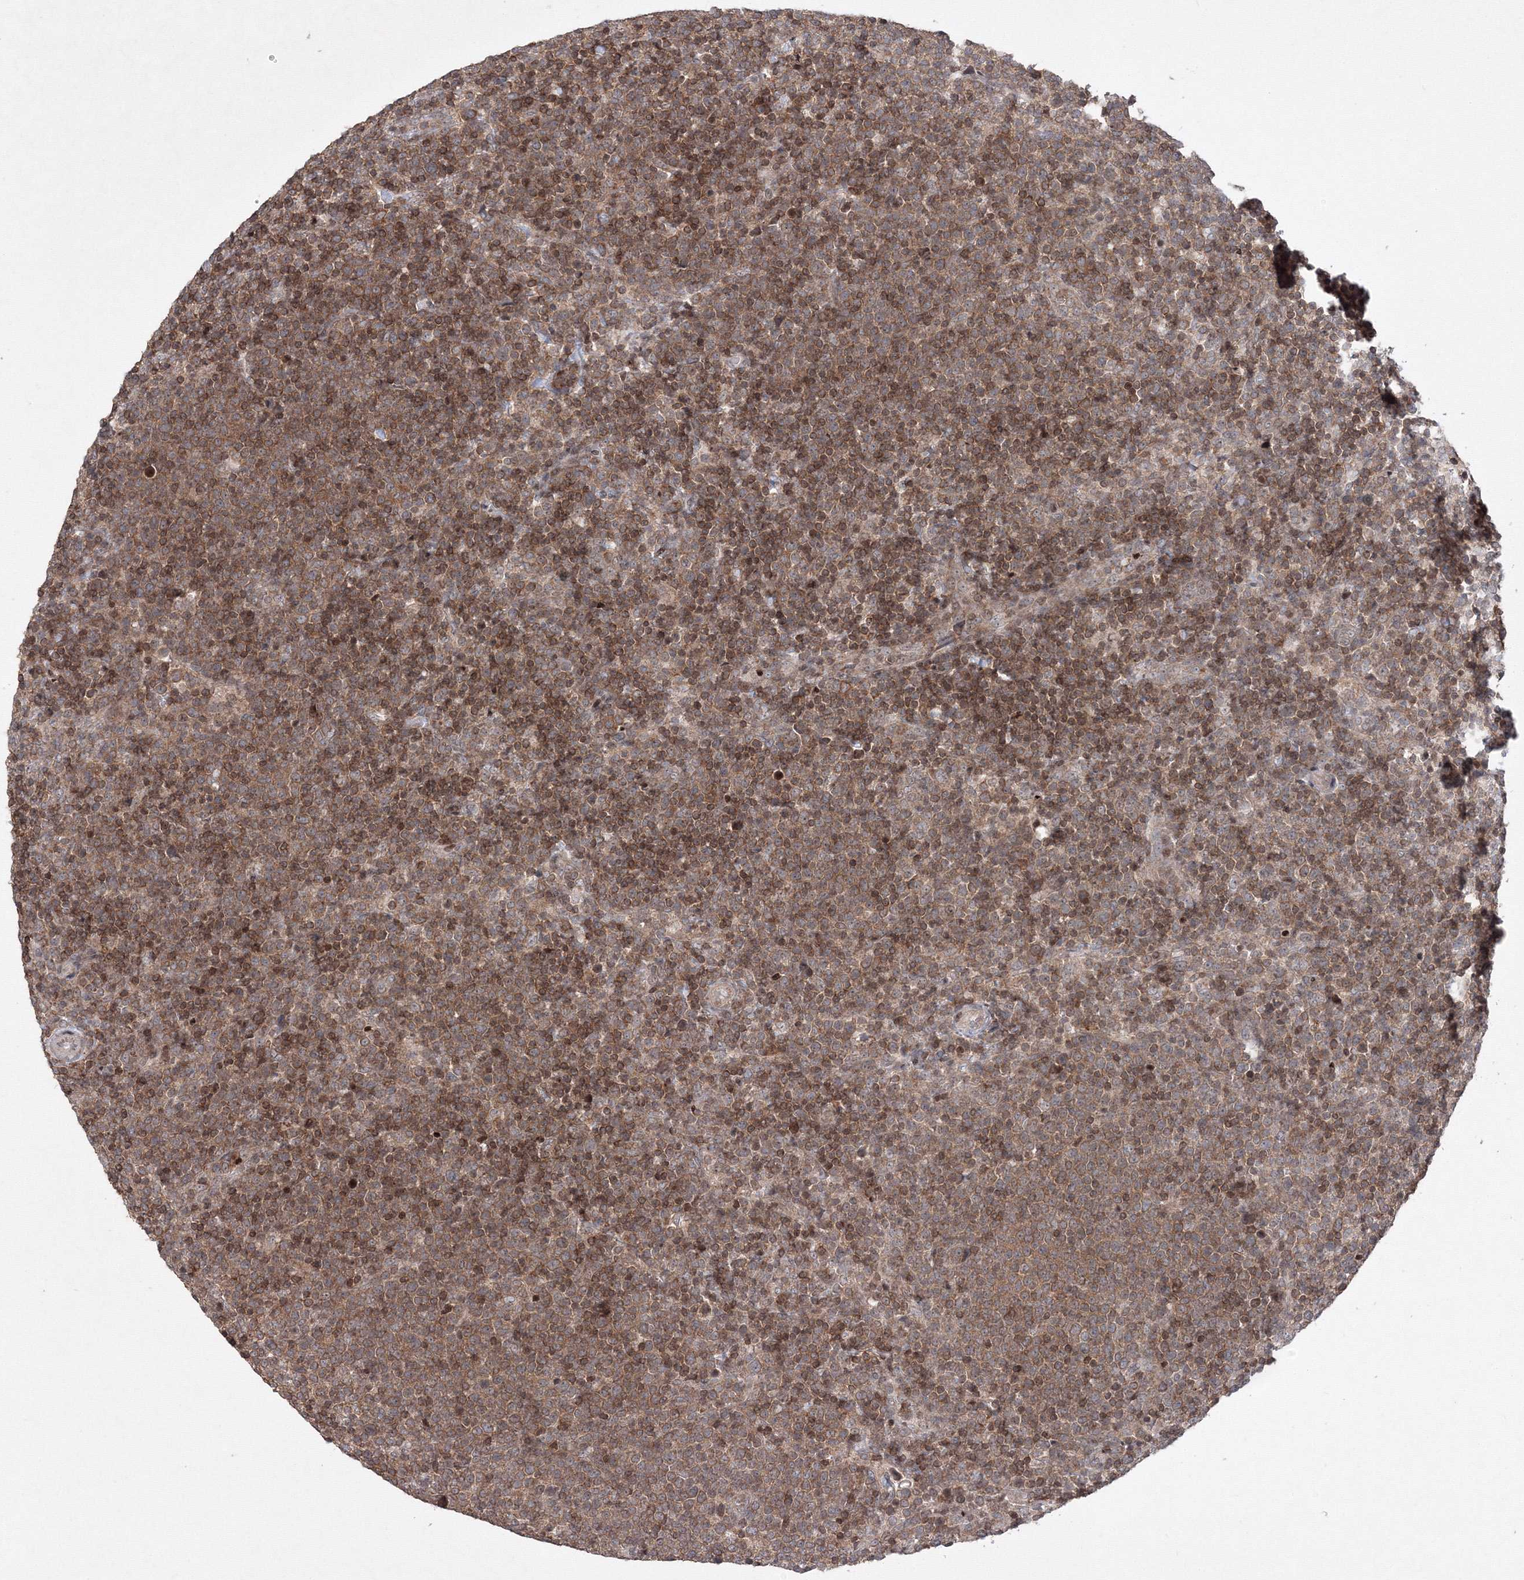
{"staining": {"intensity": "moderate", "quantity": ">75%", "location": "cytoplasmic/membranous"}, "tissue": "lymphoma", "cell_type": "Tumor cells", "image_type": "cancer", "snomed": [{"axis": "morphology", "description": "Malignant lymphoma, non-Hodgkin's type, High grade"}, {"axis": "topography", "description": "Lymph node"}], "caption": "Human malignant lymphoma, non-Hodgkin's type (high-grade) stained with a protein marker displays moderate staining in tumor cells.", "gene": "MKRN2", "patient": {"sex": "male", "age": 61}}